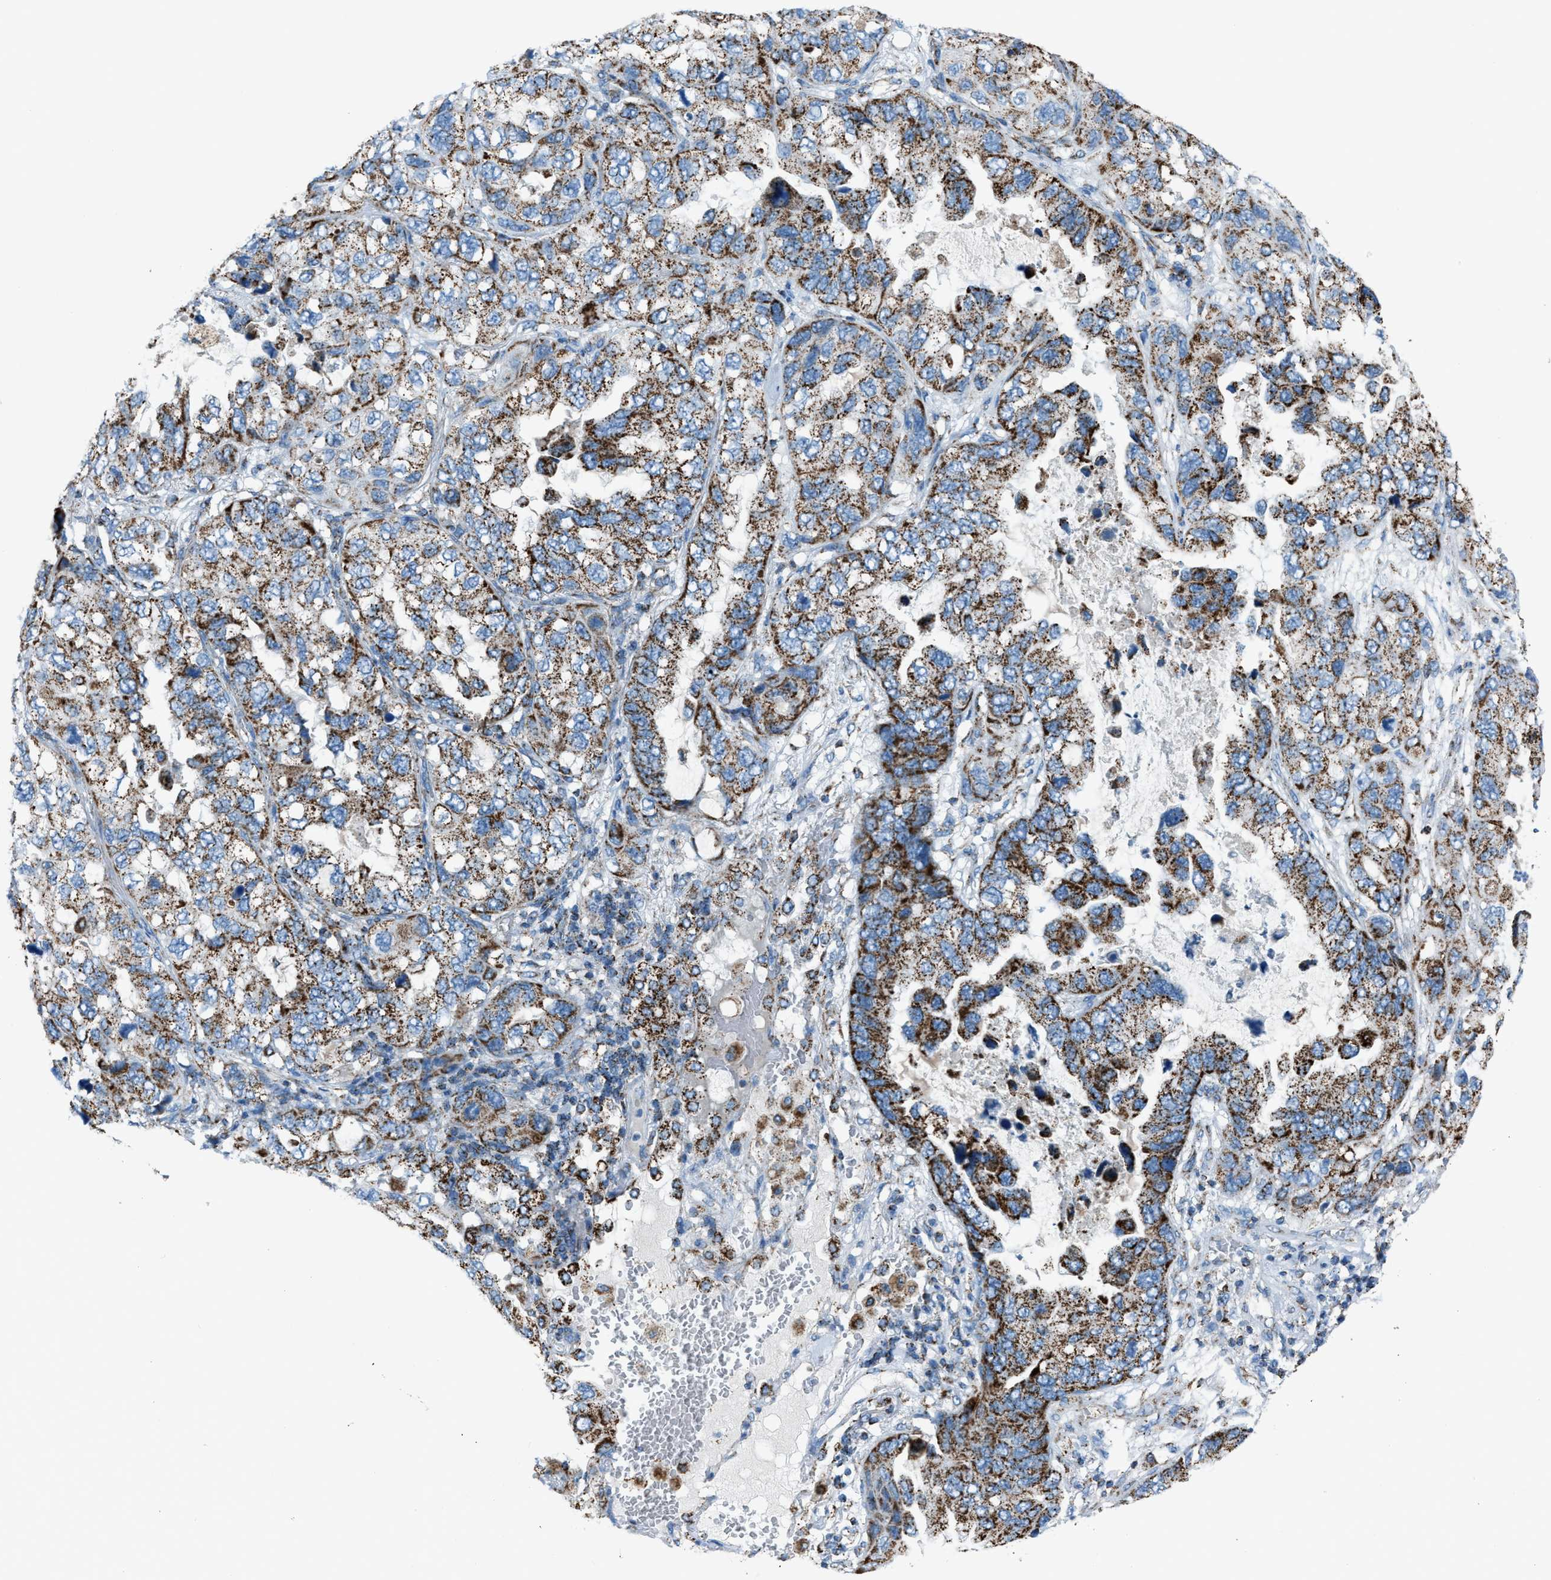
{"staining": {"intensity": "moderate", "quantity": ">75%", "location": "cytoplasmic/membranous"}, "tissue": "lung cancer", "cell_type": "Tumor cells", "image_type": "cancer", "snomed": [{"axis": "morphology", "description": "Squamous cell carcinoma, NOS"}, {"axis": "topography", "description": "Lung"}], "caption": "Human lung squamous cell carcinoma stained for a protein (brown) reveals moderate cytoplasmic/membranous positive positivity in about >75% of tumor cells.", "gene": "MDH2", "patient": {"sex": "female", "age": 73}}